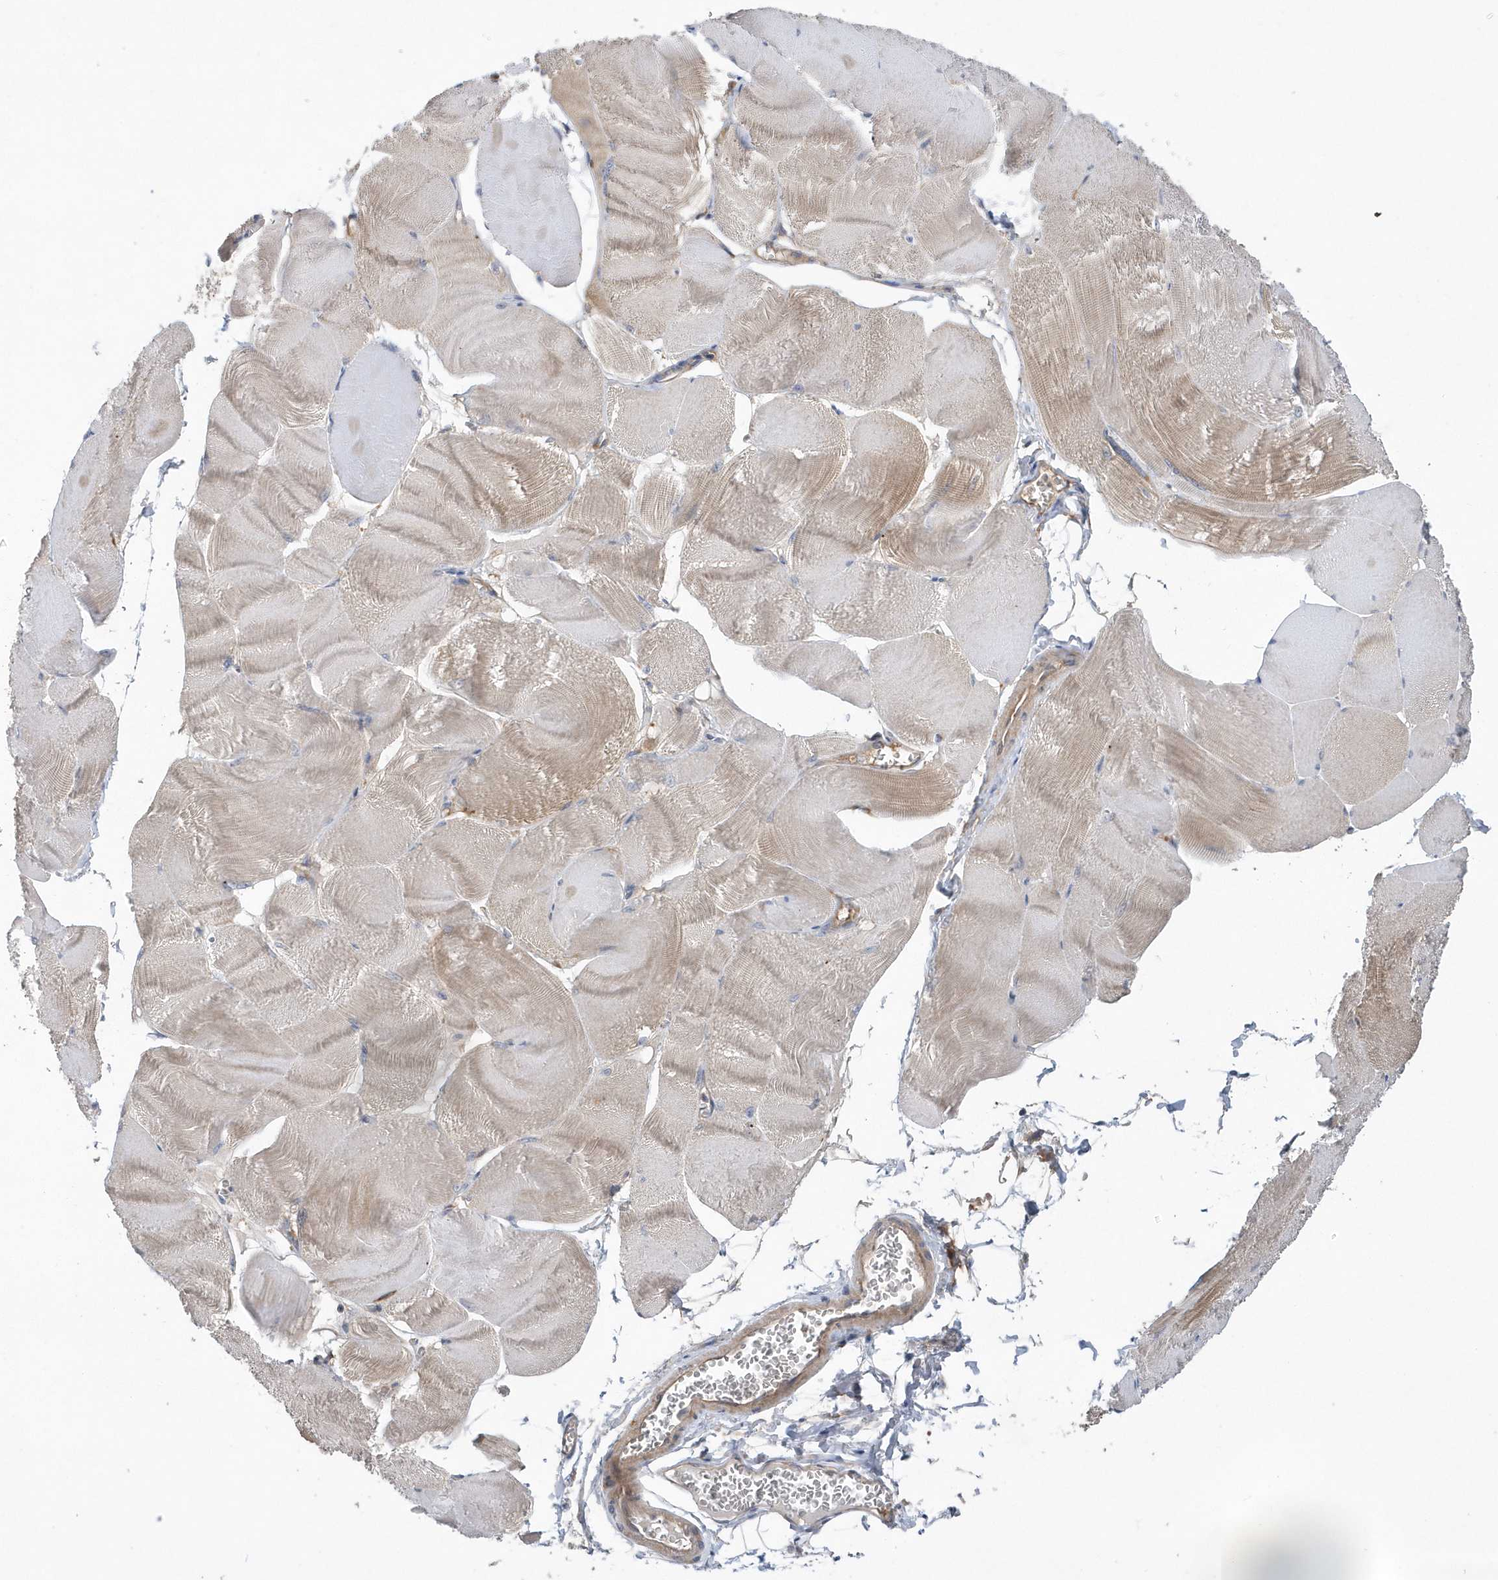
{"staining": {"intensity": "weak", "quantity": "25%-75%", "location": "cytoplasmic/membranous"}, "tissue": "skeletal muscle", "cell_type": "Myocytes", "image_type": "normal", "snomed": [{"axis": "morphology", "description": "Normal tissue, NOS"}, {"axis": "morphology", "description": "Basal cell carcinoma"}, {"axis": "topography", "description": "Skeletal muscle"}], "caption": "Protein analysis of benign skeletal muscle reveals weak cytoplasmic/membranous staining in approximately 25%-75% of myocytes. (brown staining indicates protein expression, while blue staining denotes nuclei).", "gene": "PAICS", "patient": {"sex": "female", "age": 64}}